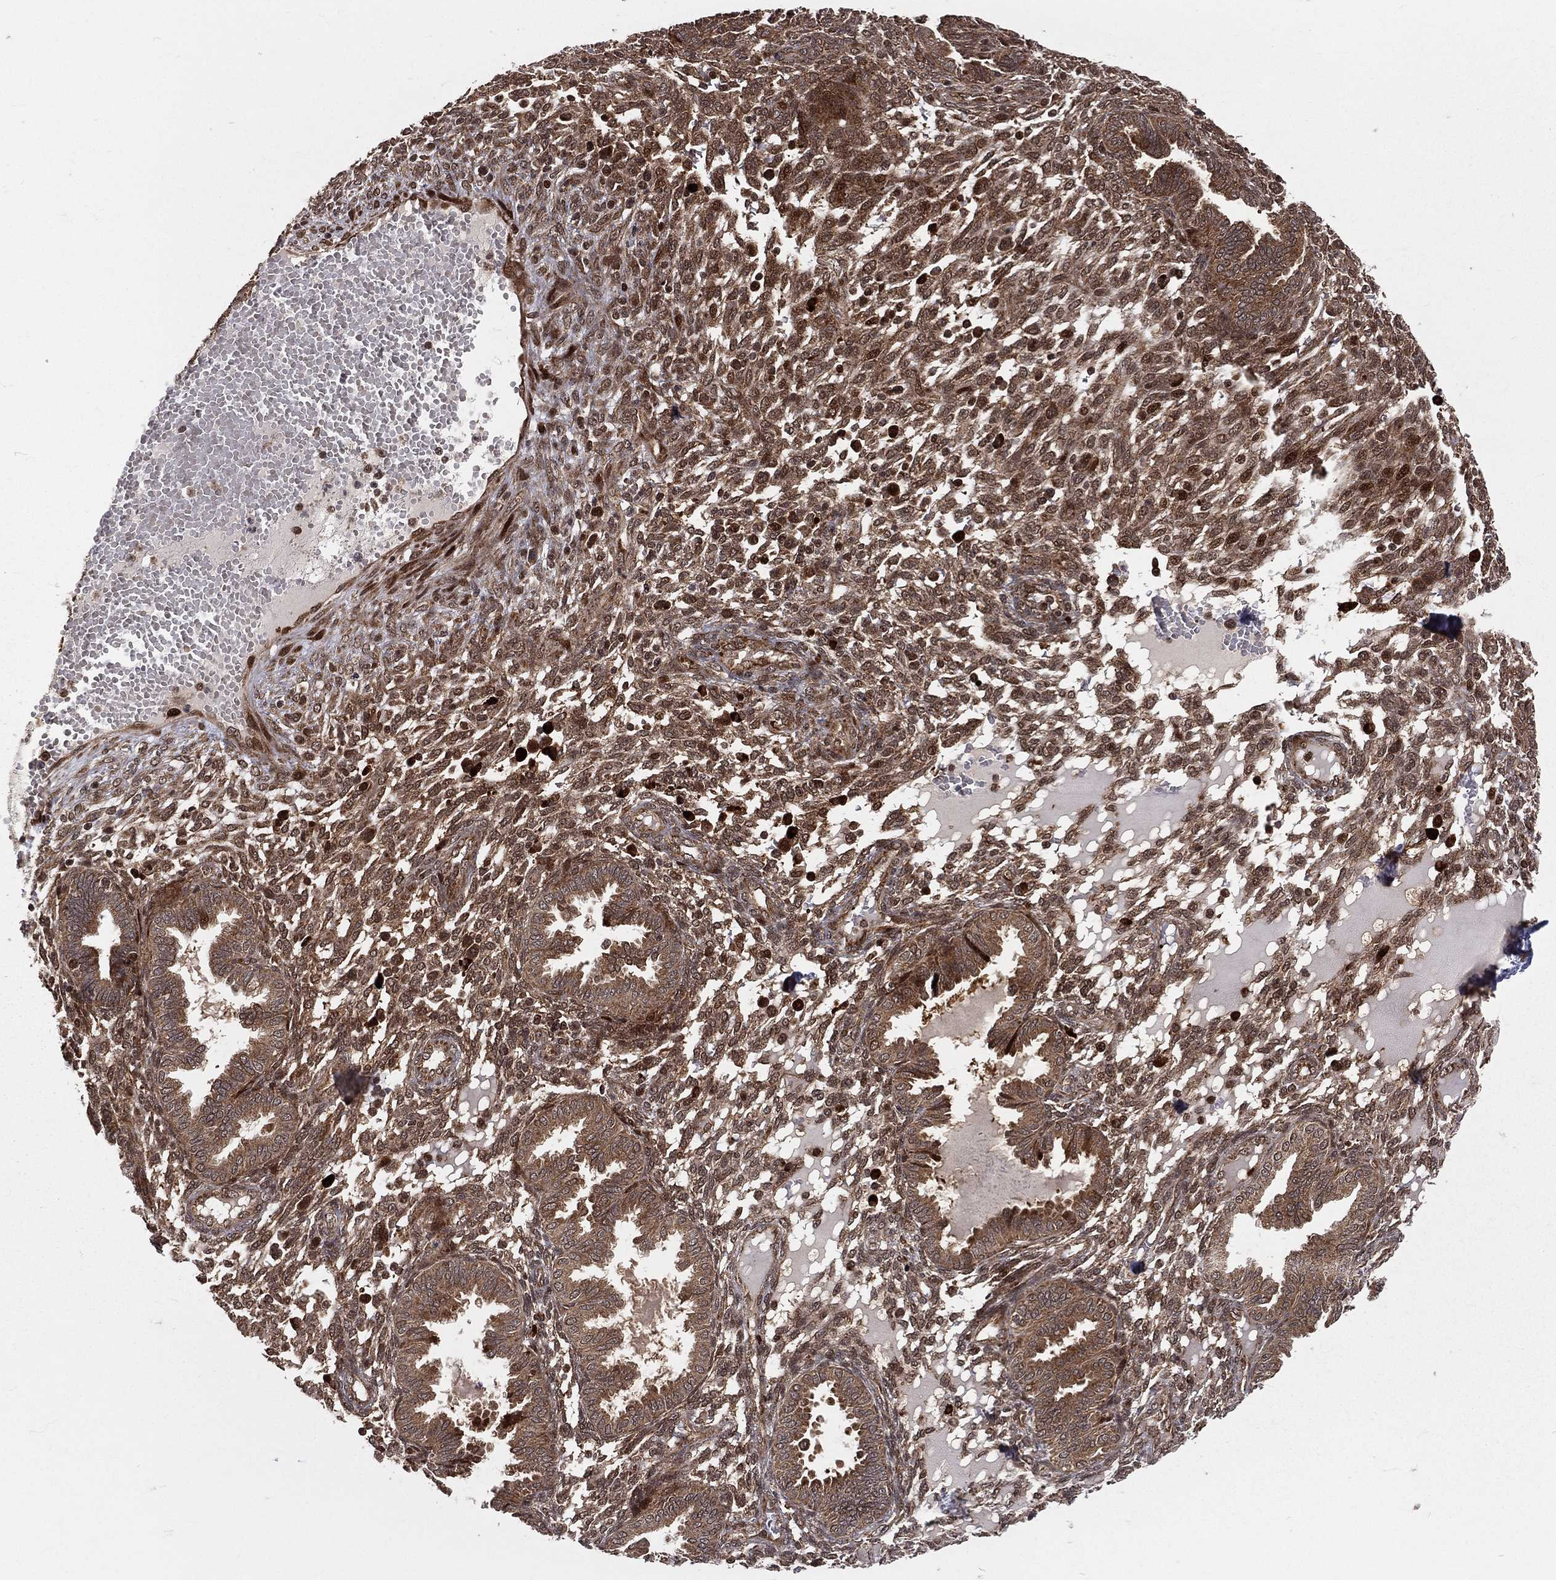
{"staining": {"intensity": "moderate", "quantity": "25%-75%", "location": "cytoplasmic/membranous"}, "tissue": "endometrium", "cell_type": "Cells in endometrial stroma", "image_type": "normal", "snomed": [{"axis": "morphology", "description": "Normal tissue, NOS"}, {"axis": "topography", "description": "Endometrium"}], "caption": "This histopathology image shows immunohistochemistry (IHC) staining of normal human endometrium, with medium moderate cytoplasmic/membranous staining in approximately 25%-75% of cells in endometrial stroma.", "gene": "MDM2", "patient": {"sex": "female", "age": 42}}